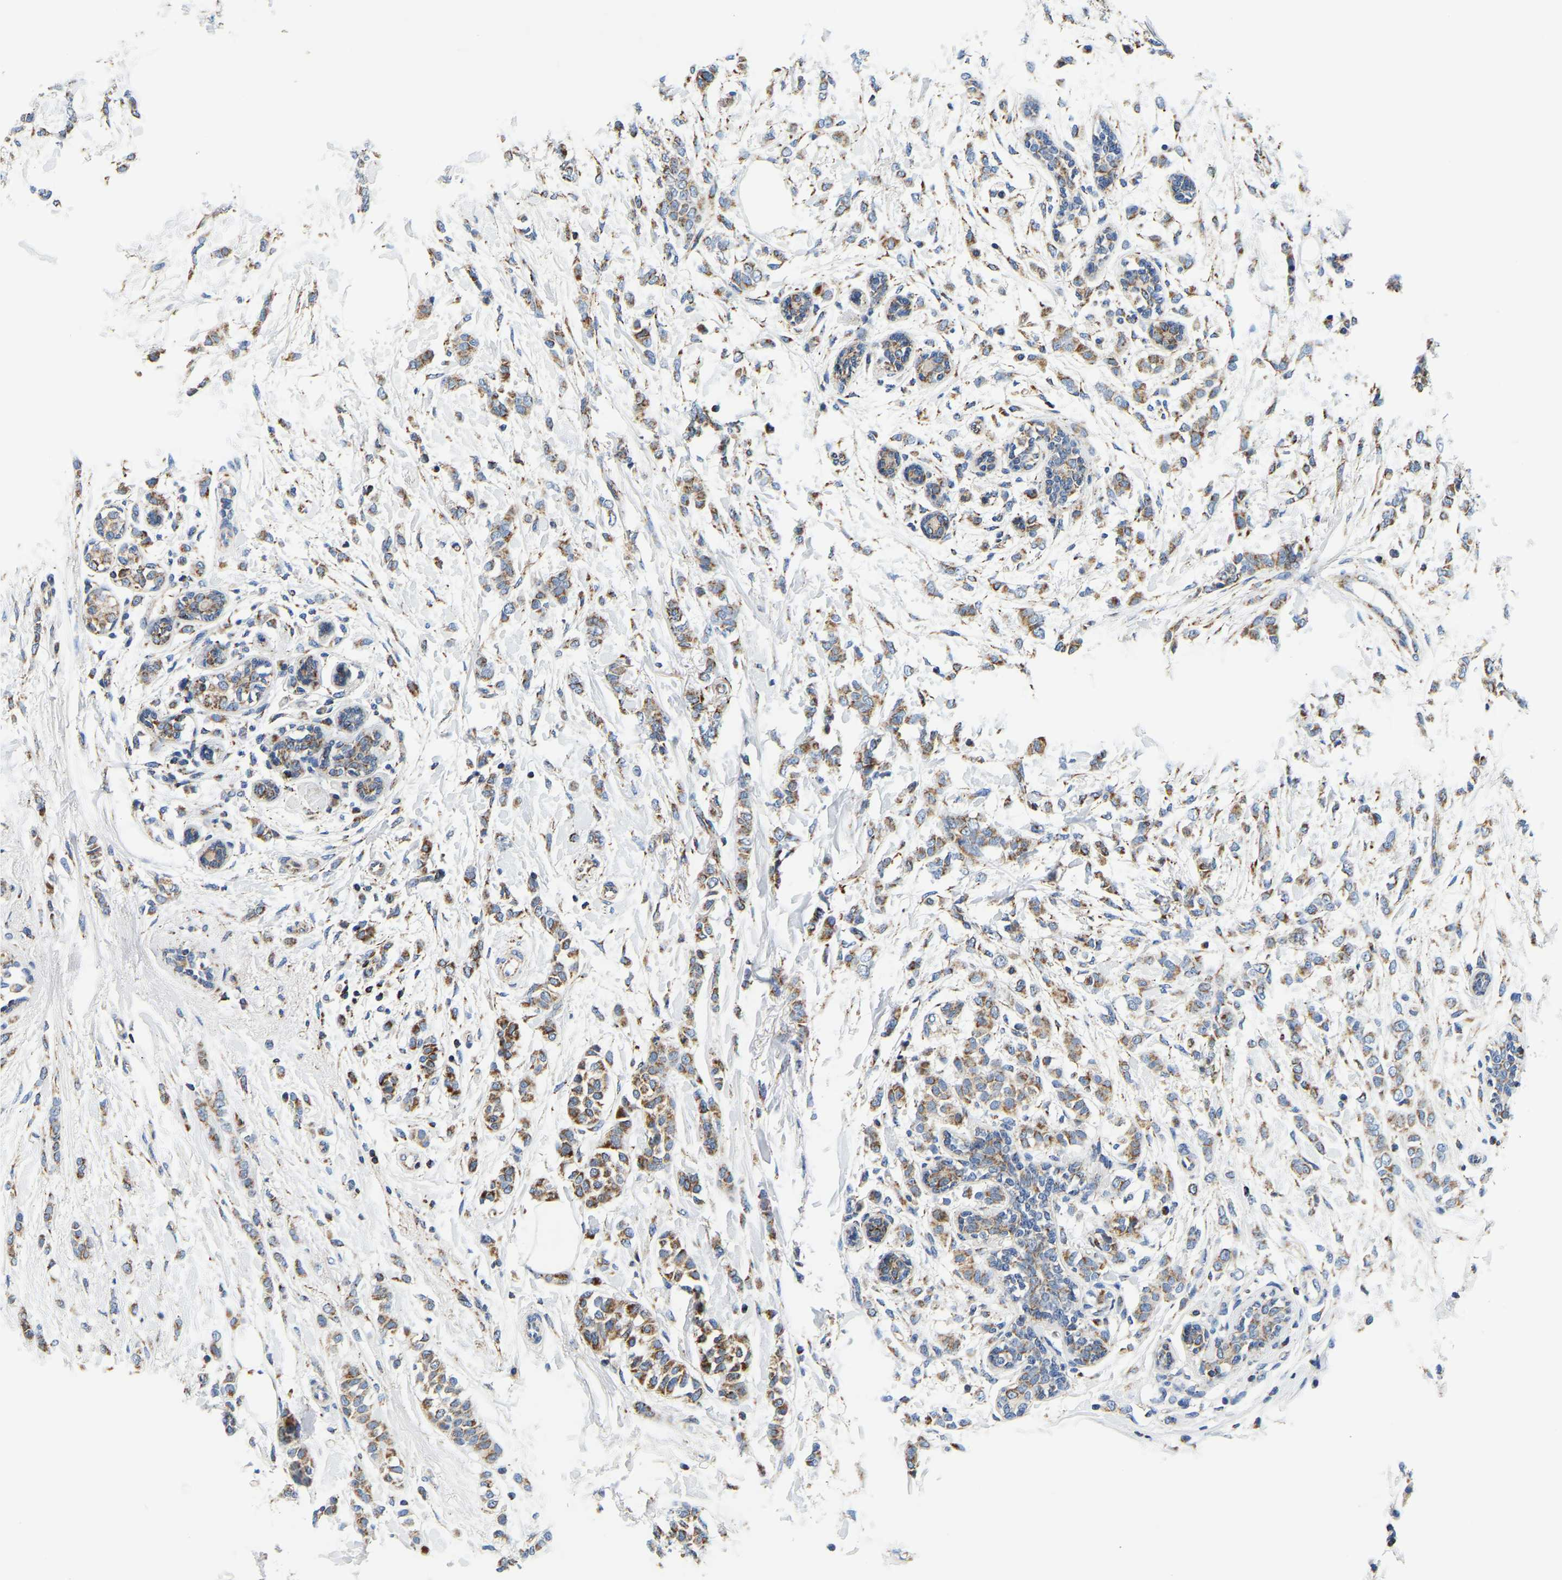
{"staining": {"intensity": "moderate", "quantity": "25%-75%", "location": "cytoplasmic/membranous"}, "tissue": "breast cancer", "cell_type": "Tumor cells", "image_type": "cancer", "snomed": [{"axis": "morphology", "description": "Lobular carcinoma, in situ"}, {"axis": "morphology", "description": "Lobular carcinoma"}, {"axis": "topography", "description": "Breast"}], "caption": "This image demonstrates IHC staining of breast cancer (lobular carcinoma), with medium moderate cytoplasmic/membranous positivity in about 25%-75% of tumor cells.", "gene": "SFXN1", "patient": {"sex": "female", "age": 41}}